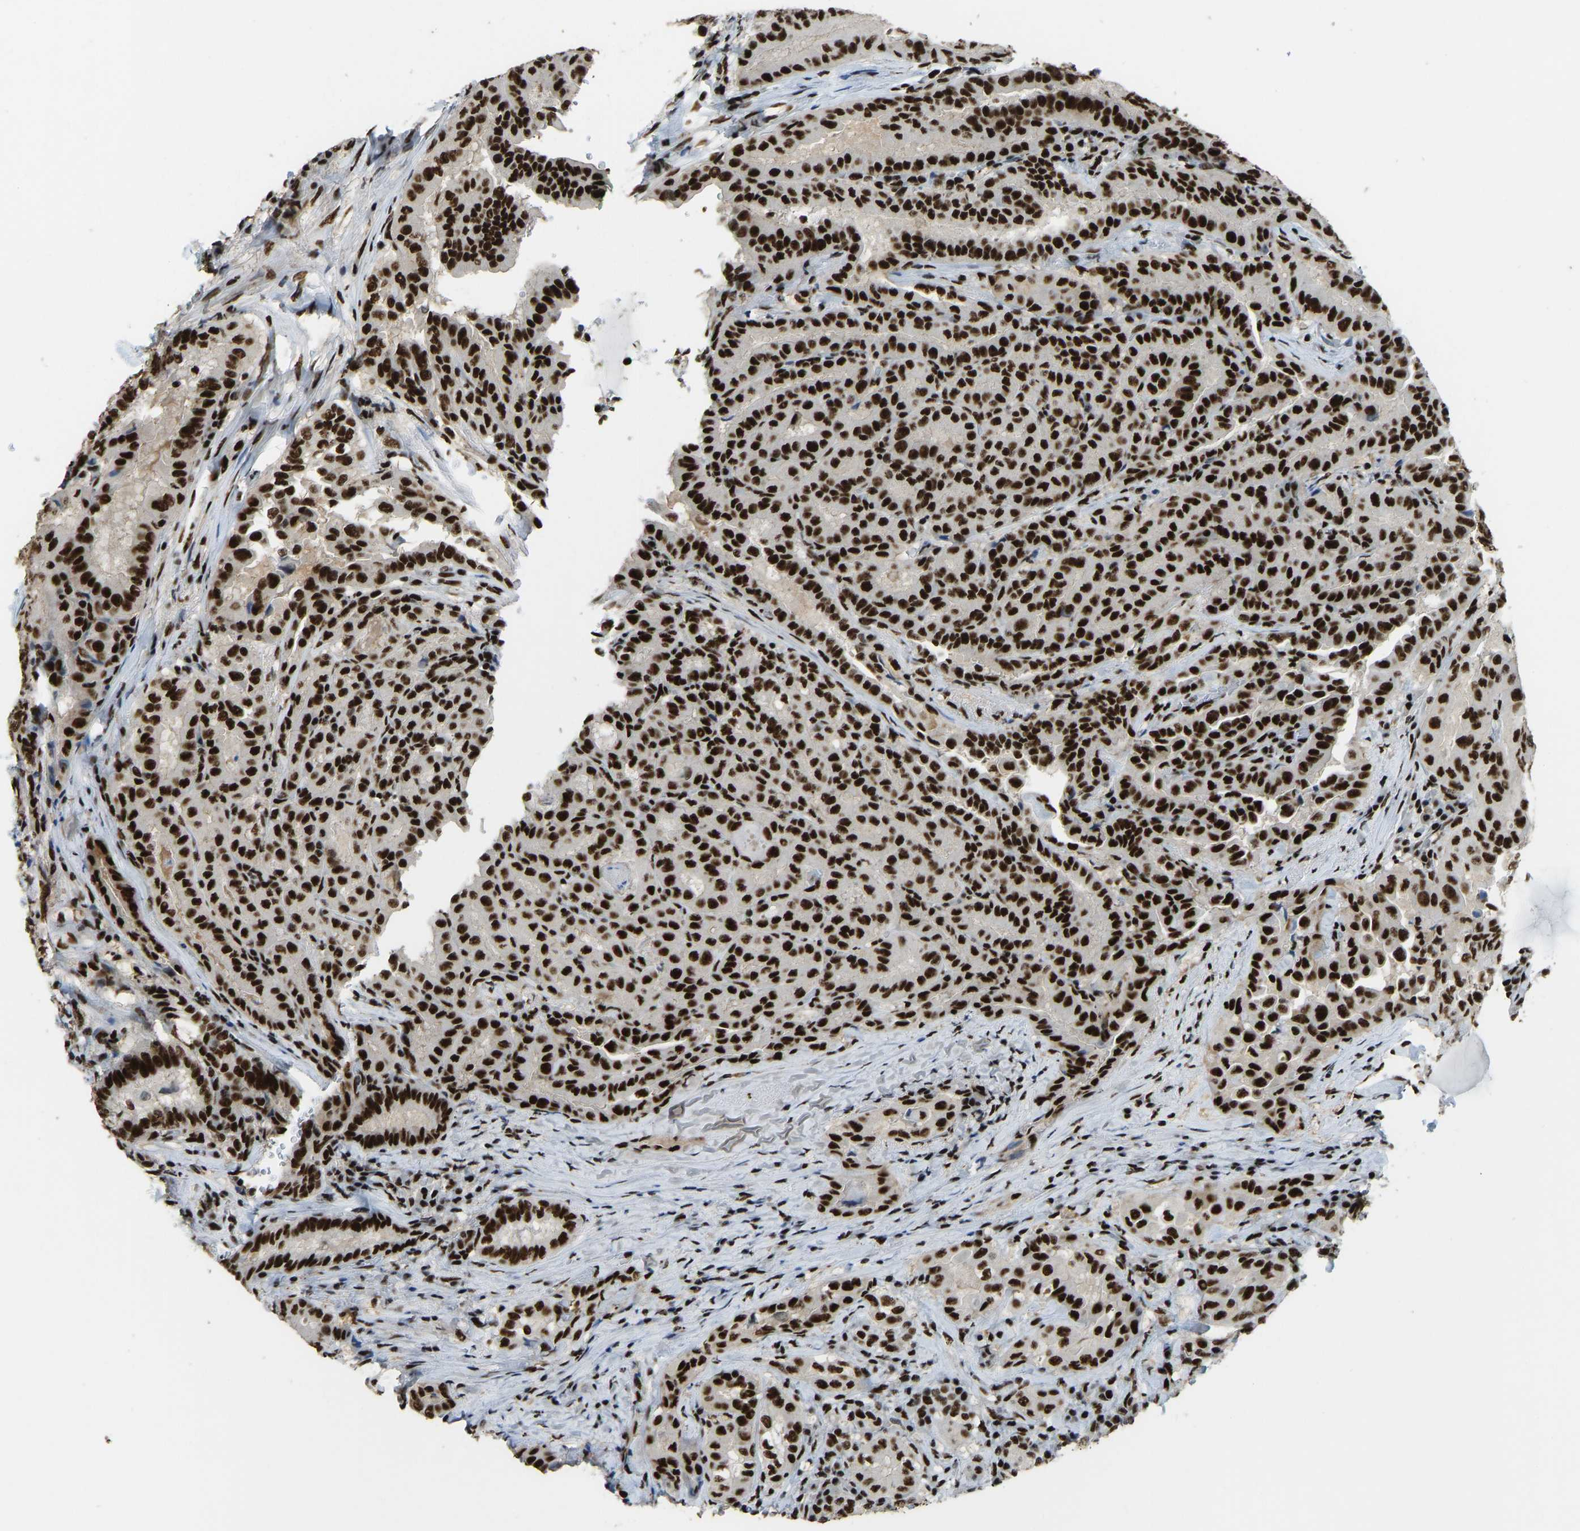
{"staining": {"intensity": "strong", "quantity": ">75%", "location": "nuclear"}, "tissue": "thyroid cancer", "cell_type": "Tumor cells", "image_type": "cancer", "snomed": [{"axis": "morphology", "description": "Papillary adenocarcinoma, NOS"}, {"axis": "topography", "description": "Thyroid gland"}], "caption": "Strong nuclear expression is seen in about >75% of tumor cells in papillary adenocarcinoma (thyroid).", "gene": "FOXK1", "patient": {"sex": "female", "age": 42}}